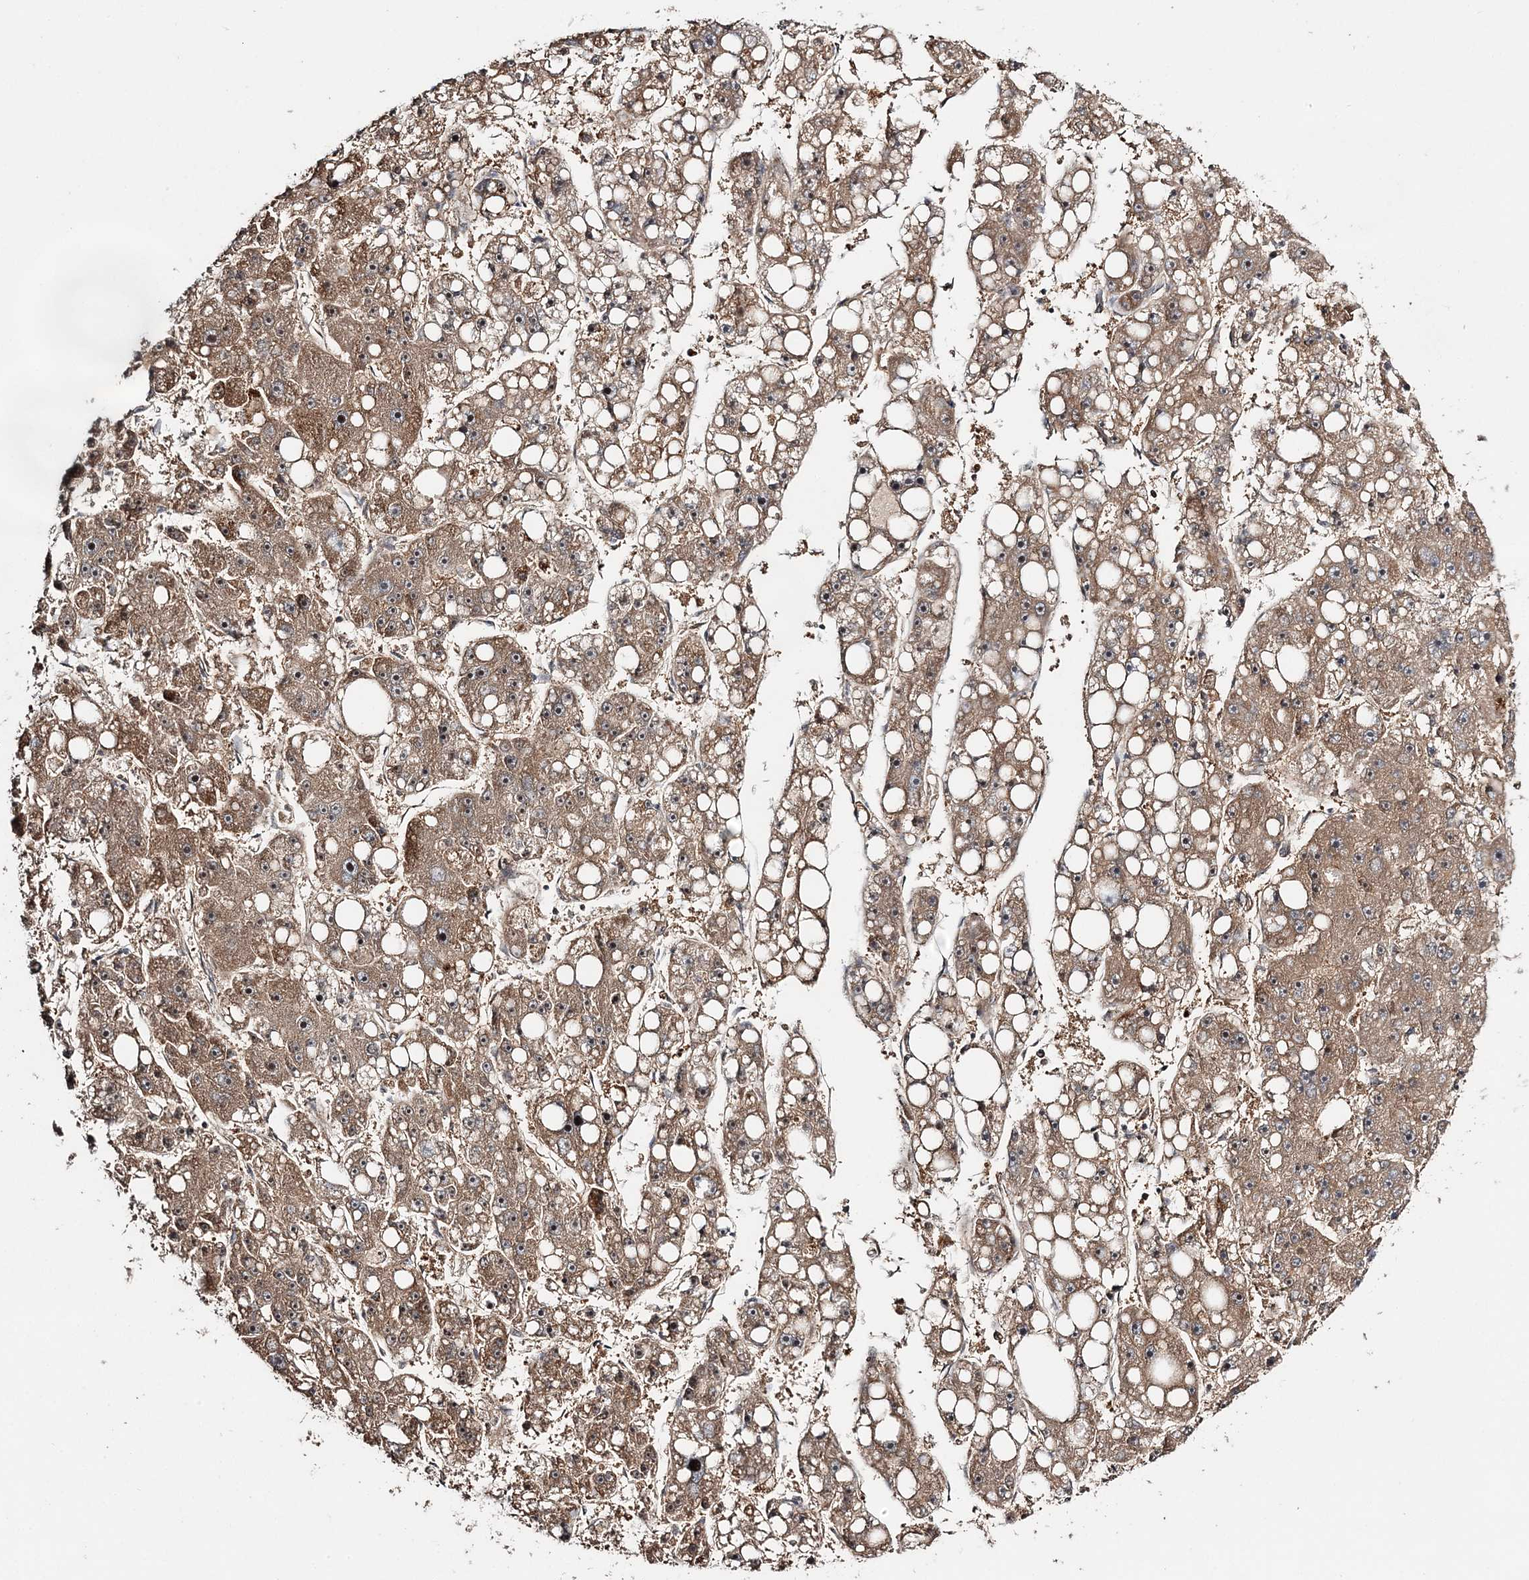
{"staining": {"intensity": "weak", "quantity": ">75%", "location": "cytoplasmic/membranous"}, "tissue": "liver cancer", "cell_type": "Tumor cells", "image_type": "cancer", "snomed": [{"axis": "morphology", "description": "Carcinoma, Hepatocellular, NOS"}, {"axis": "topography", "description": "Liver"}], "caption": "Immunohistochemistry histopathology image of liver hepatocellular carcinoma stained for a protein (brown), which shows low levels of weak cytoplasmic/membranous expression in about >75% of tumor cells.", "gene": "UBTD2", "patient": {"sex": "female", "age": 61}}